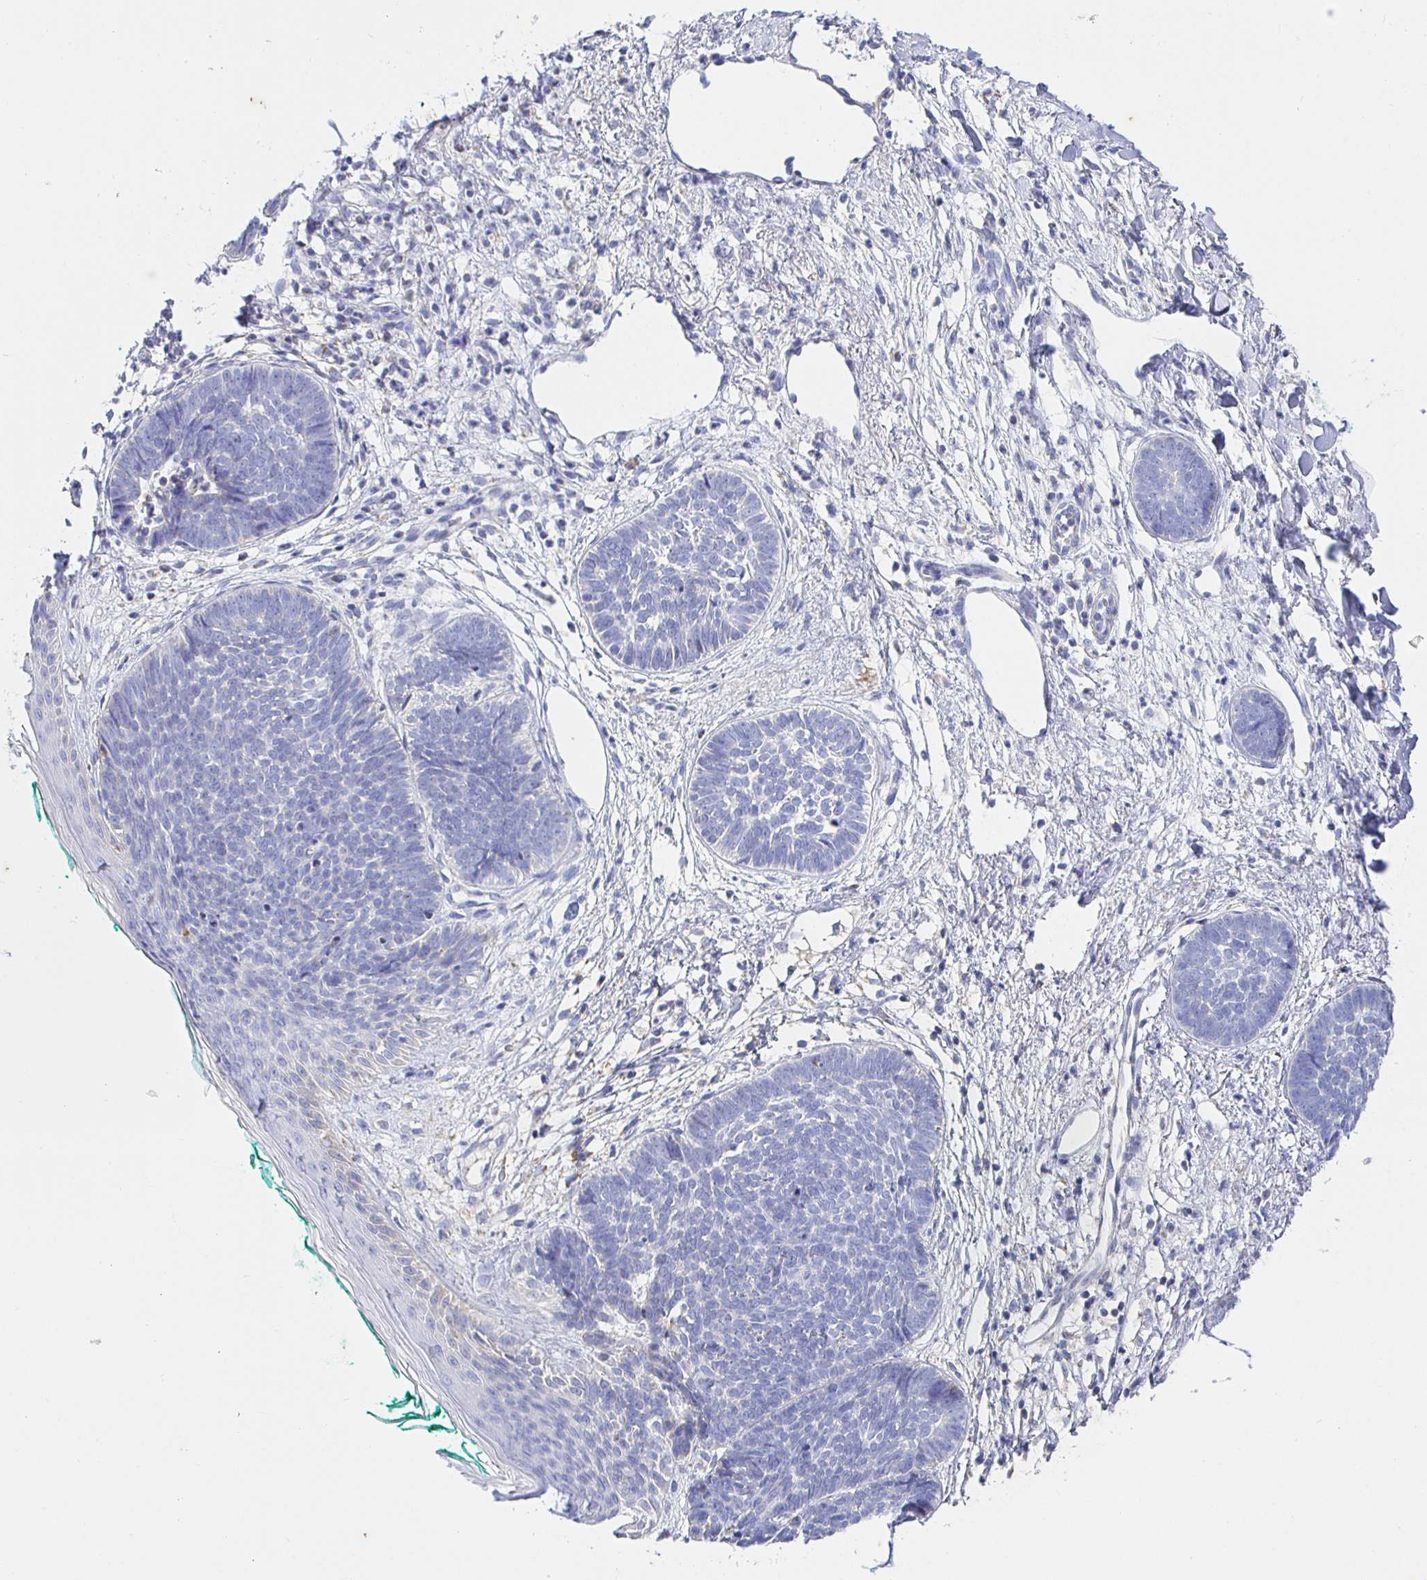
{"staining": {"intensity": "negative", "quantity": "none", "location": "none"}, "tissue": "skin cancer", "cell_type": "Tumor cells", "image_type": "cancer", "snomed": [{"axis": "morphology", "description": "Basal cell carcinoma"}, {"axis": "topography", "description": "Skin"}, {"axis": "topography", "description": "Skin of neck"}, {"axis": "topography", "description": "Skin of shoulder"}, {"axis": "topography", "description": "Skin of back"}], "caption": "Protein analysis of skin cancer (basal cell carcinoma) exhibits no significant positivity in tumor cells. The staining is performed using DAB (3,3'-diaminobenzidine) brown chromogen with nuclei counter-stained in using hematoxylin.", "gene": "SYNGR4", "patient": {"sex": "male", "age": 80}}